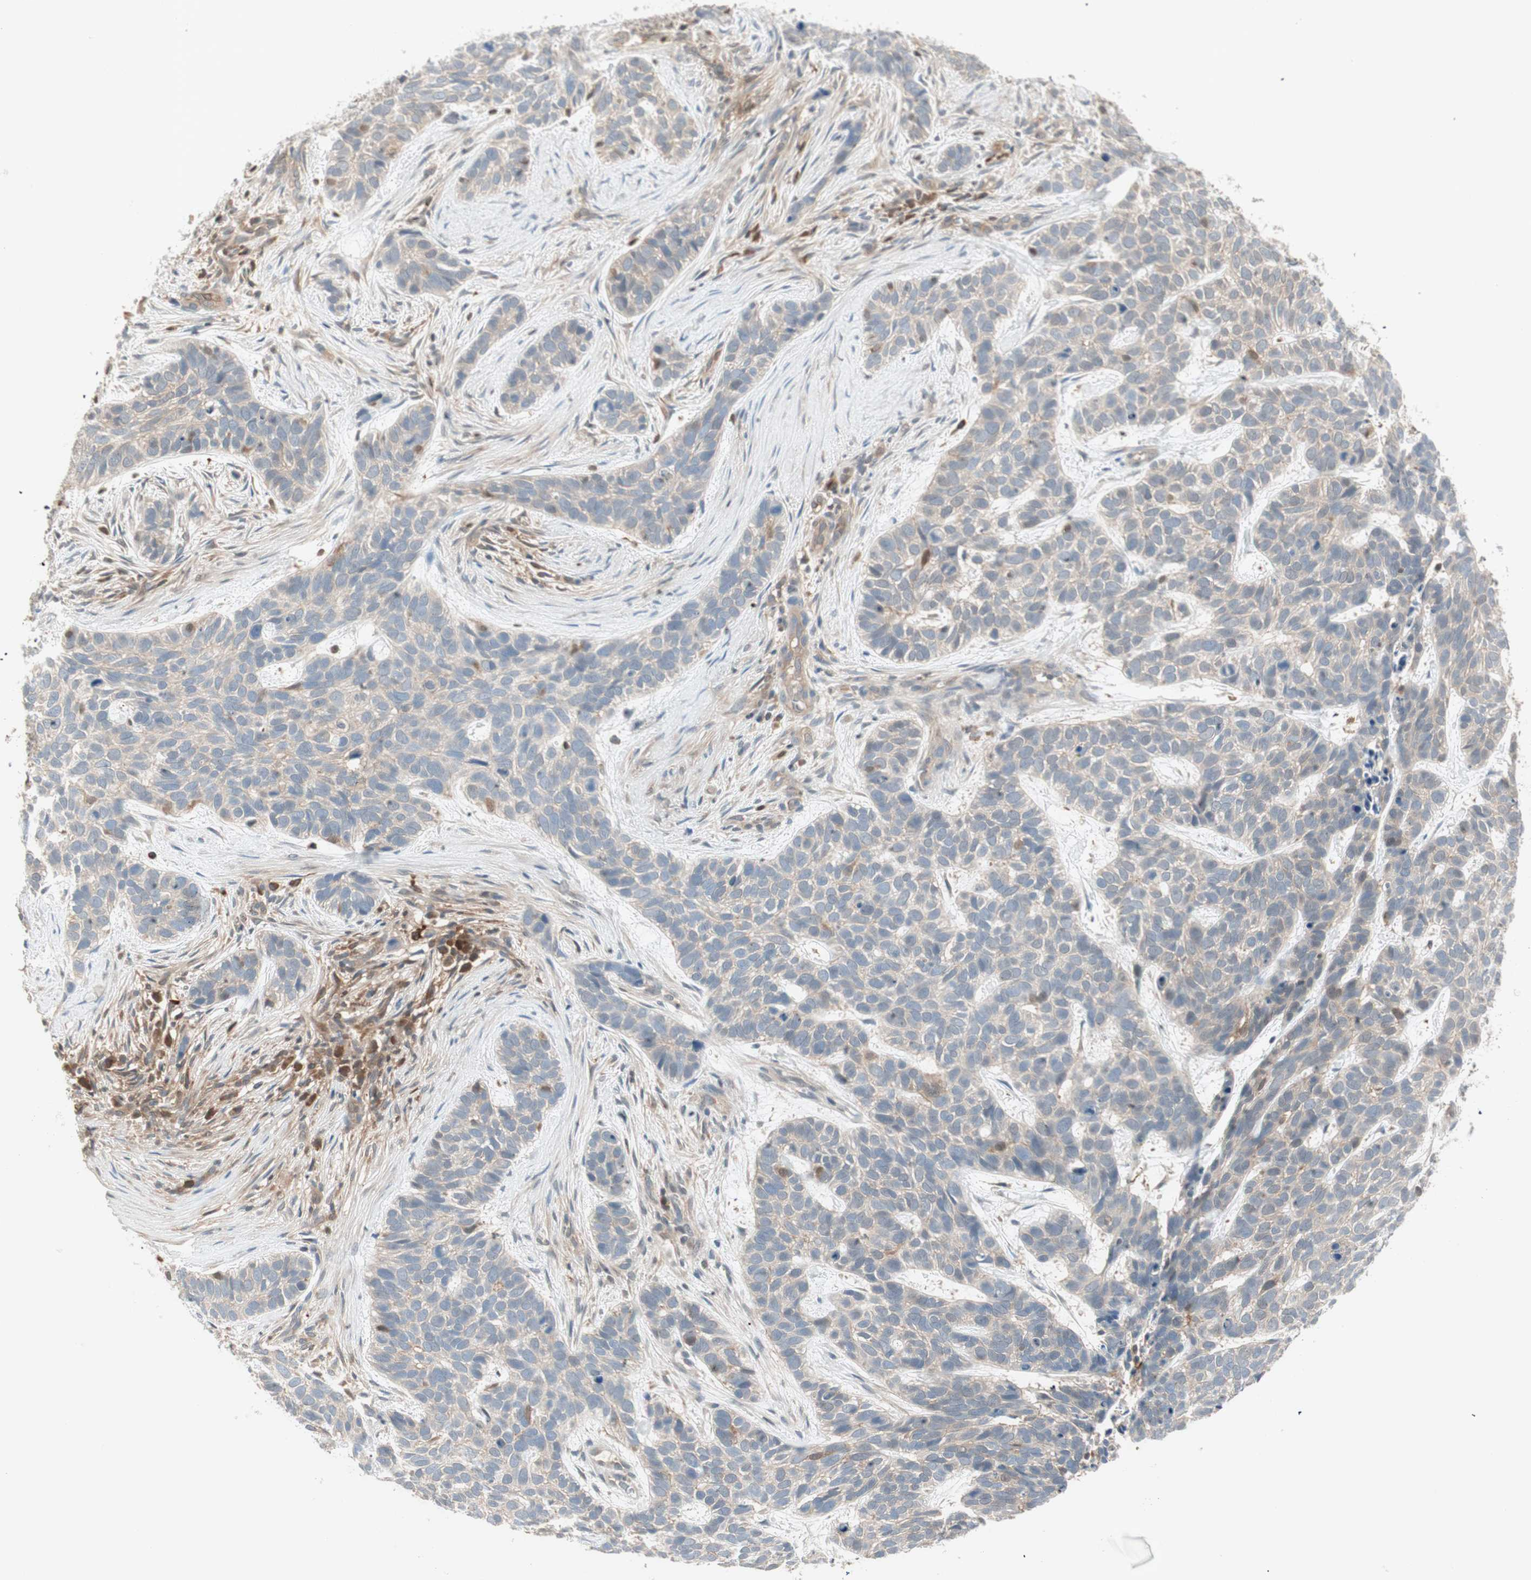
{"staining": {"intensity": "weak", "quantity": "25%-75%", "location": "cytoplasmic/membranous"}, "tissue": "skin cancer", "cell_type": "Tumor cells", "image_type": "cancer", "snomed": [{"axis": "morphology", "description": "Basal cell carcinoma"}, {"axis": "topography", "description": "Skin"}], "caption": "About 25%-75% of tumor cells in human skin cancer (basal cell carcinoma) display weak cytoplasmic/membranous protein expression as visualized by brown immunohistochemical staining.", "gene": "GALT", "patient": {"sex": "male", "age": 87}}